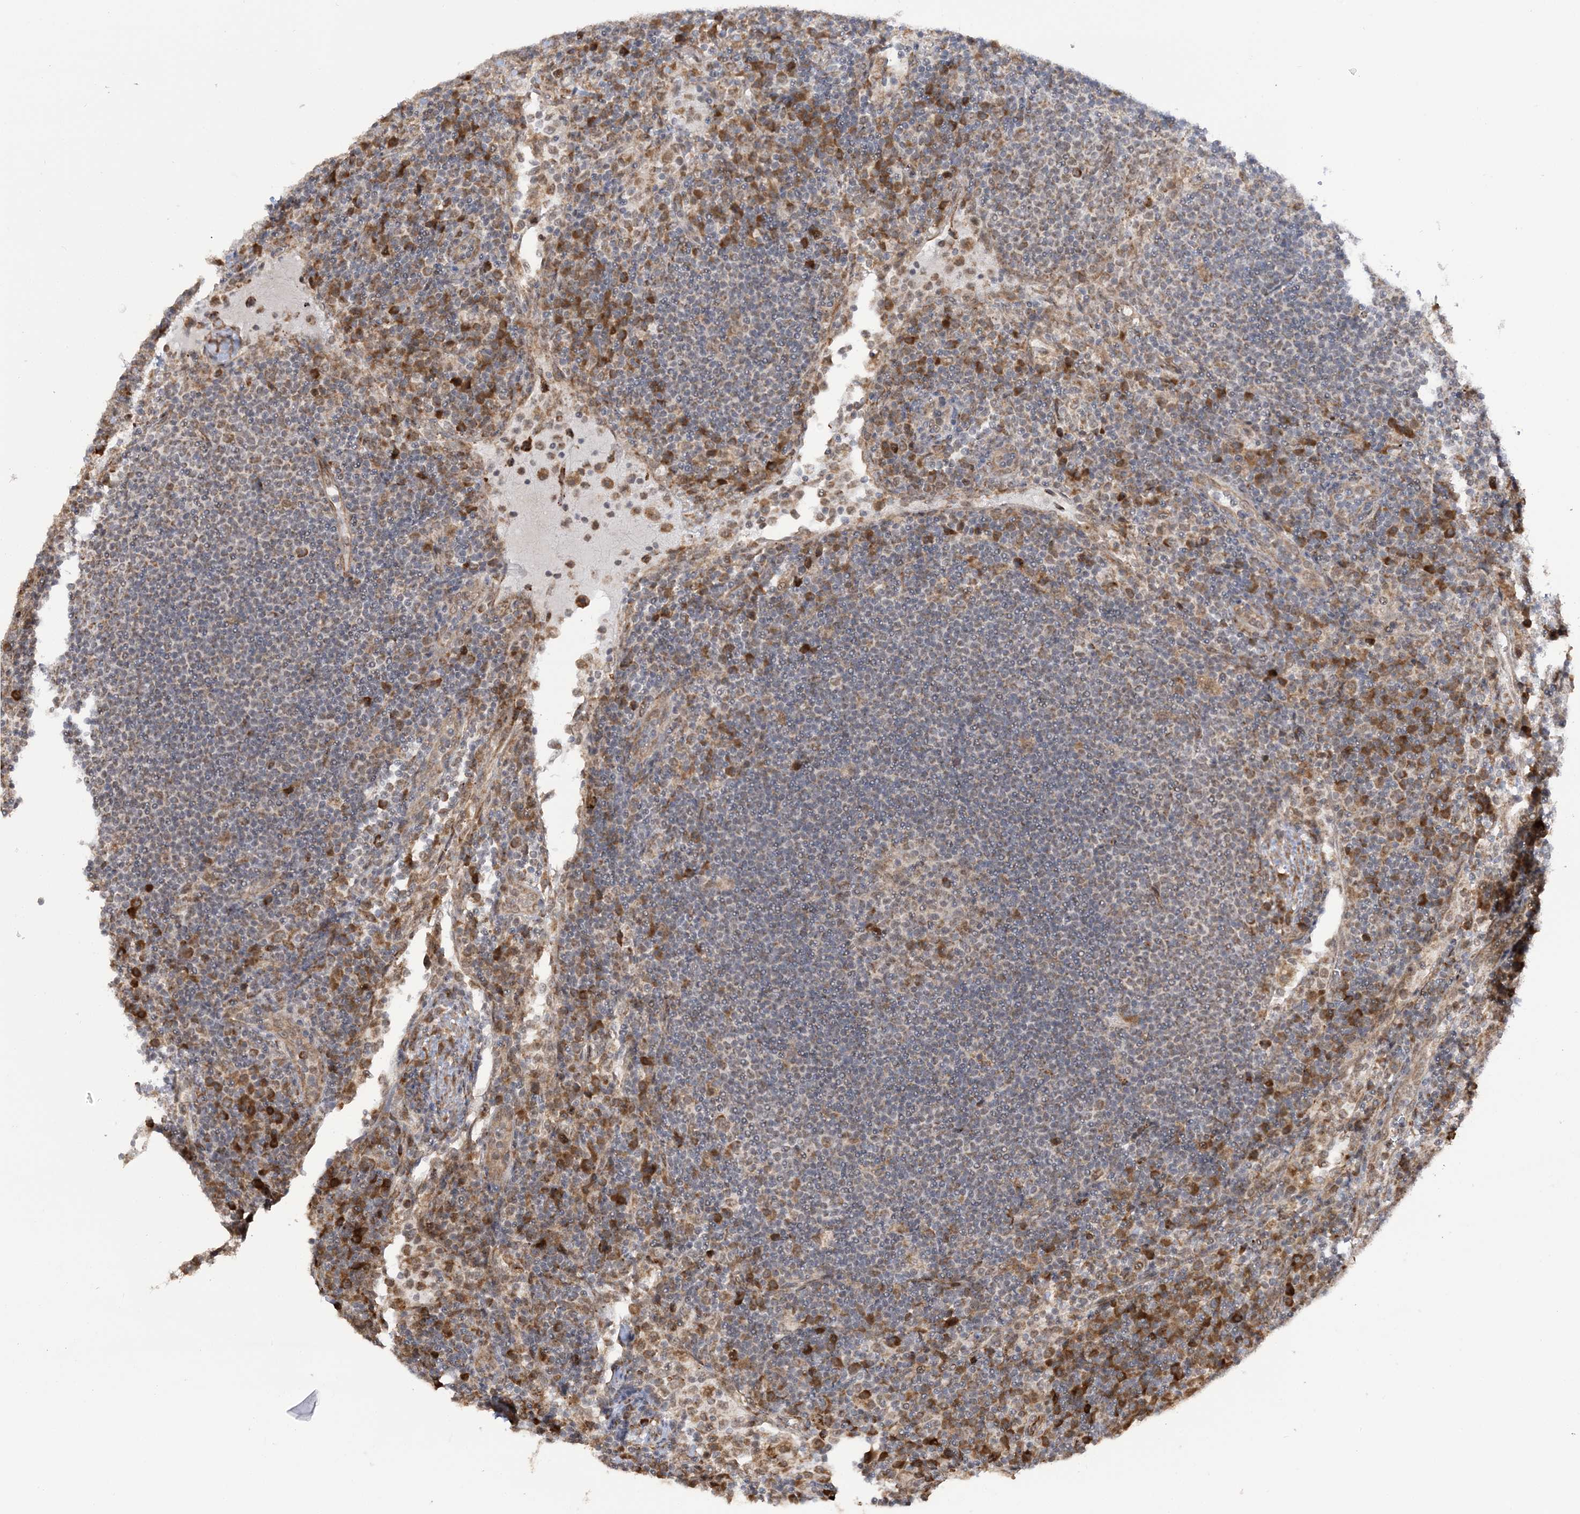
{"staining": {"intensity": "moderate", "quantity": "<25%", "location": "cytoplasmic/membranous"}, "tissue": "lymph node", "cell_type": "Germinal center cells", "image_type": "normal", "snomed": [{"axis": "morphology", "description": "Normal tissue, NOS"}, {"axis": "topography", "description": "Lymph node"}], "caption": "DAB immunohistochemical staining of benign lymph node demonstrates moderate cytoplasmic/membranous protein positivity in about <25% of germinal center cells.", "gene": "MRPL47", "patient": {"sex": "female", "age": 53}}